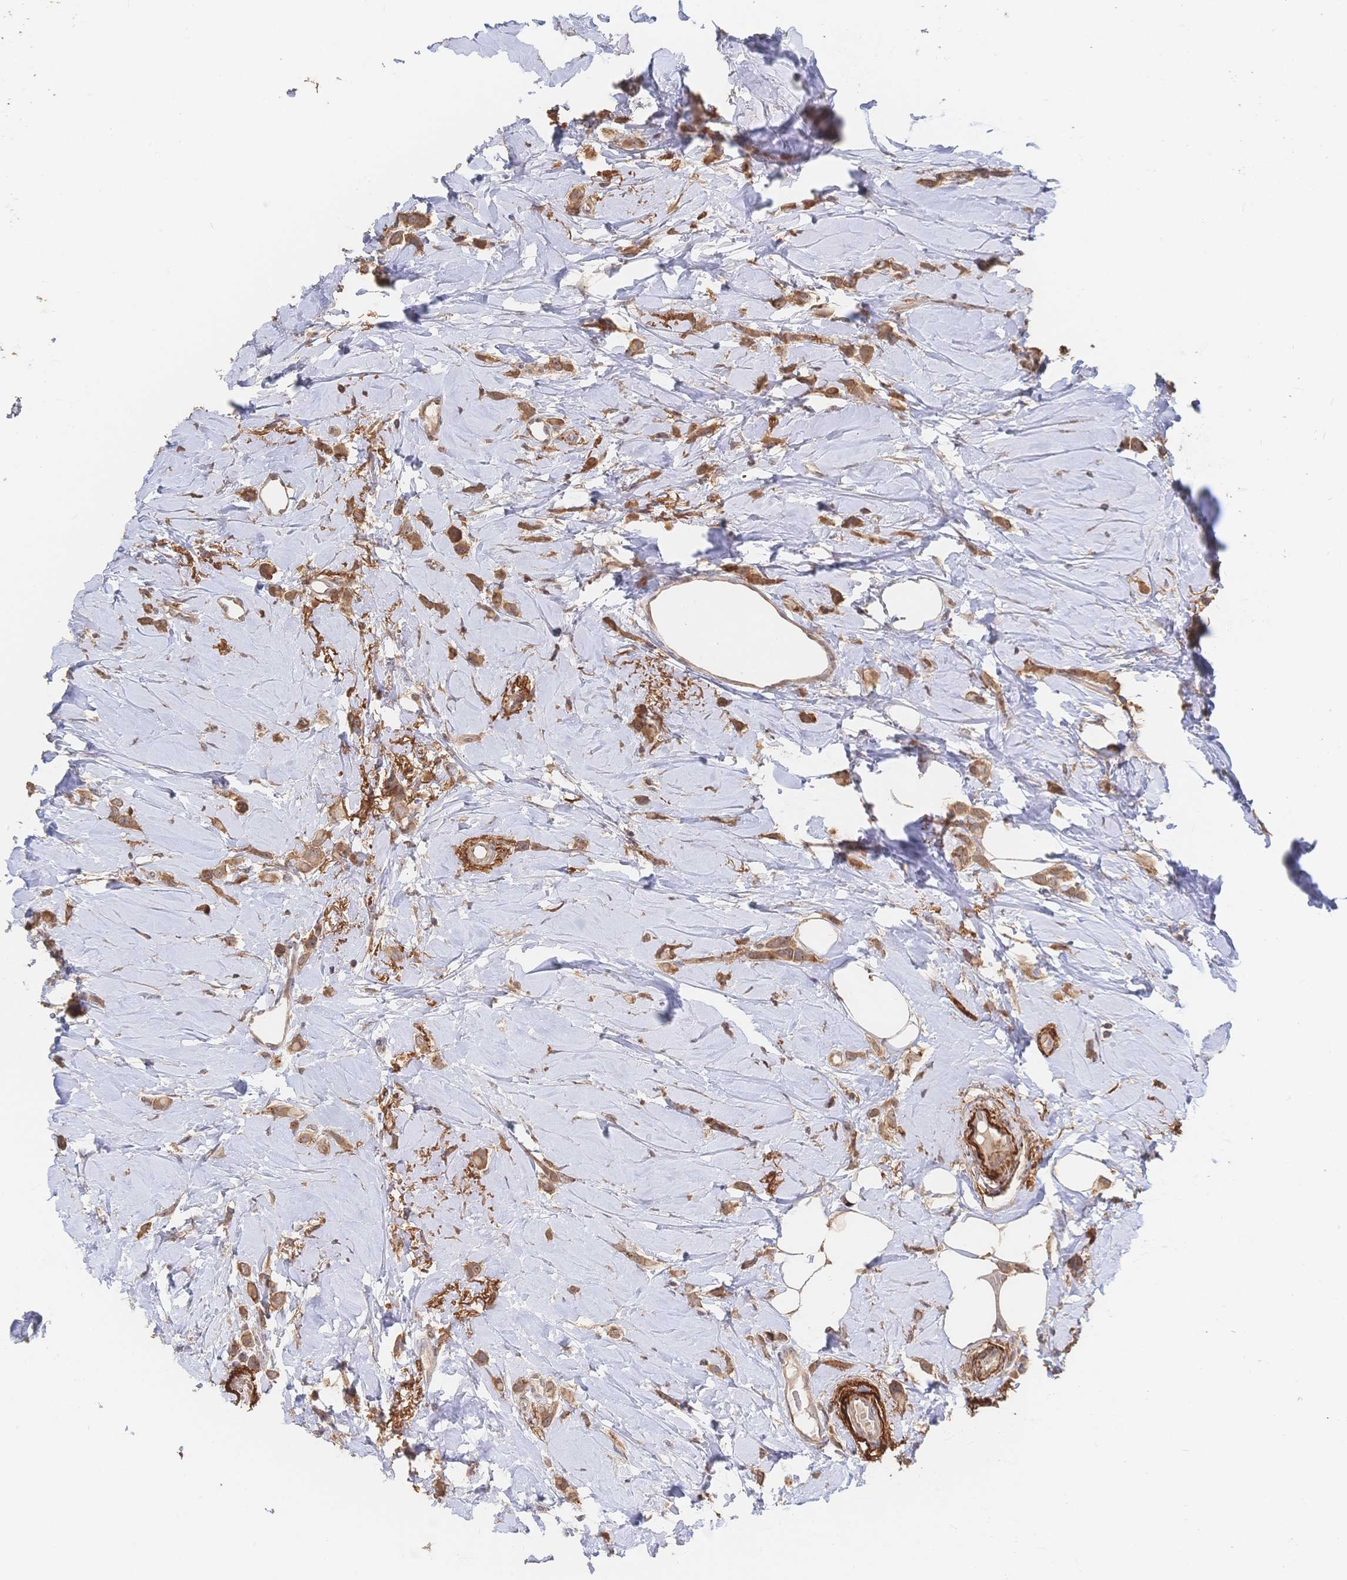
{"staining": {"intensity": "moderate", "quantity": ">75%", "location": "cytoplasmic/membranous"}, "tissue": "breast cancer", "cell_type": "Tumor cells", "image_type": "cancer", "snomed": [{"axis": "morphology", "description": "Lobular carcinoma"}, {"axis": "topography", "description": "Breast"}], "caption": "Immunohistochemistry (IHC) micrograph of neoplastic tissue: breast lobular carcinoma stained using immunohistochemistry displays medium levels of moderate protein expression localized specifically in the cytoplasmic/membranous of tumor cells, appearing as a cytoplasmic/membranous brown color.", "gene": "DNAJA4", "patient": {"sex": "female", "age": 66}}